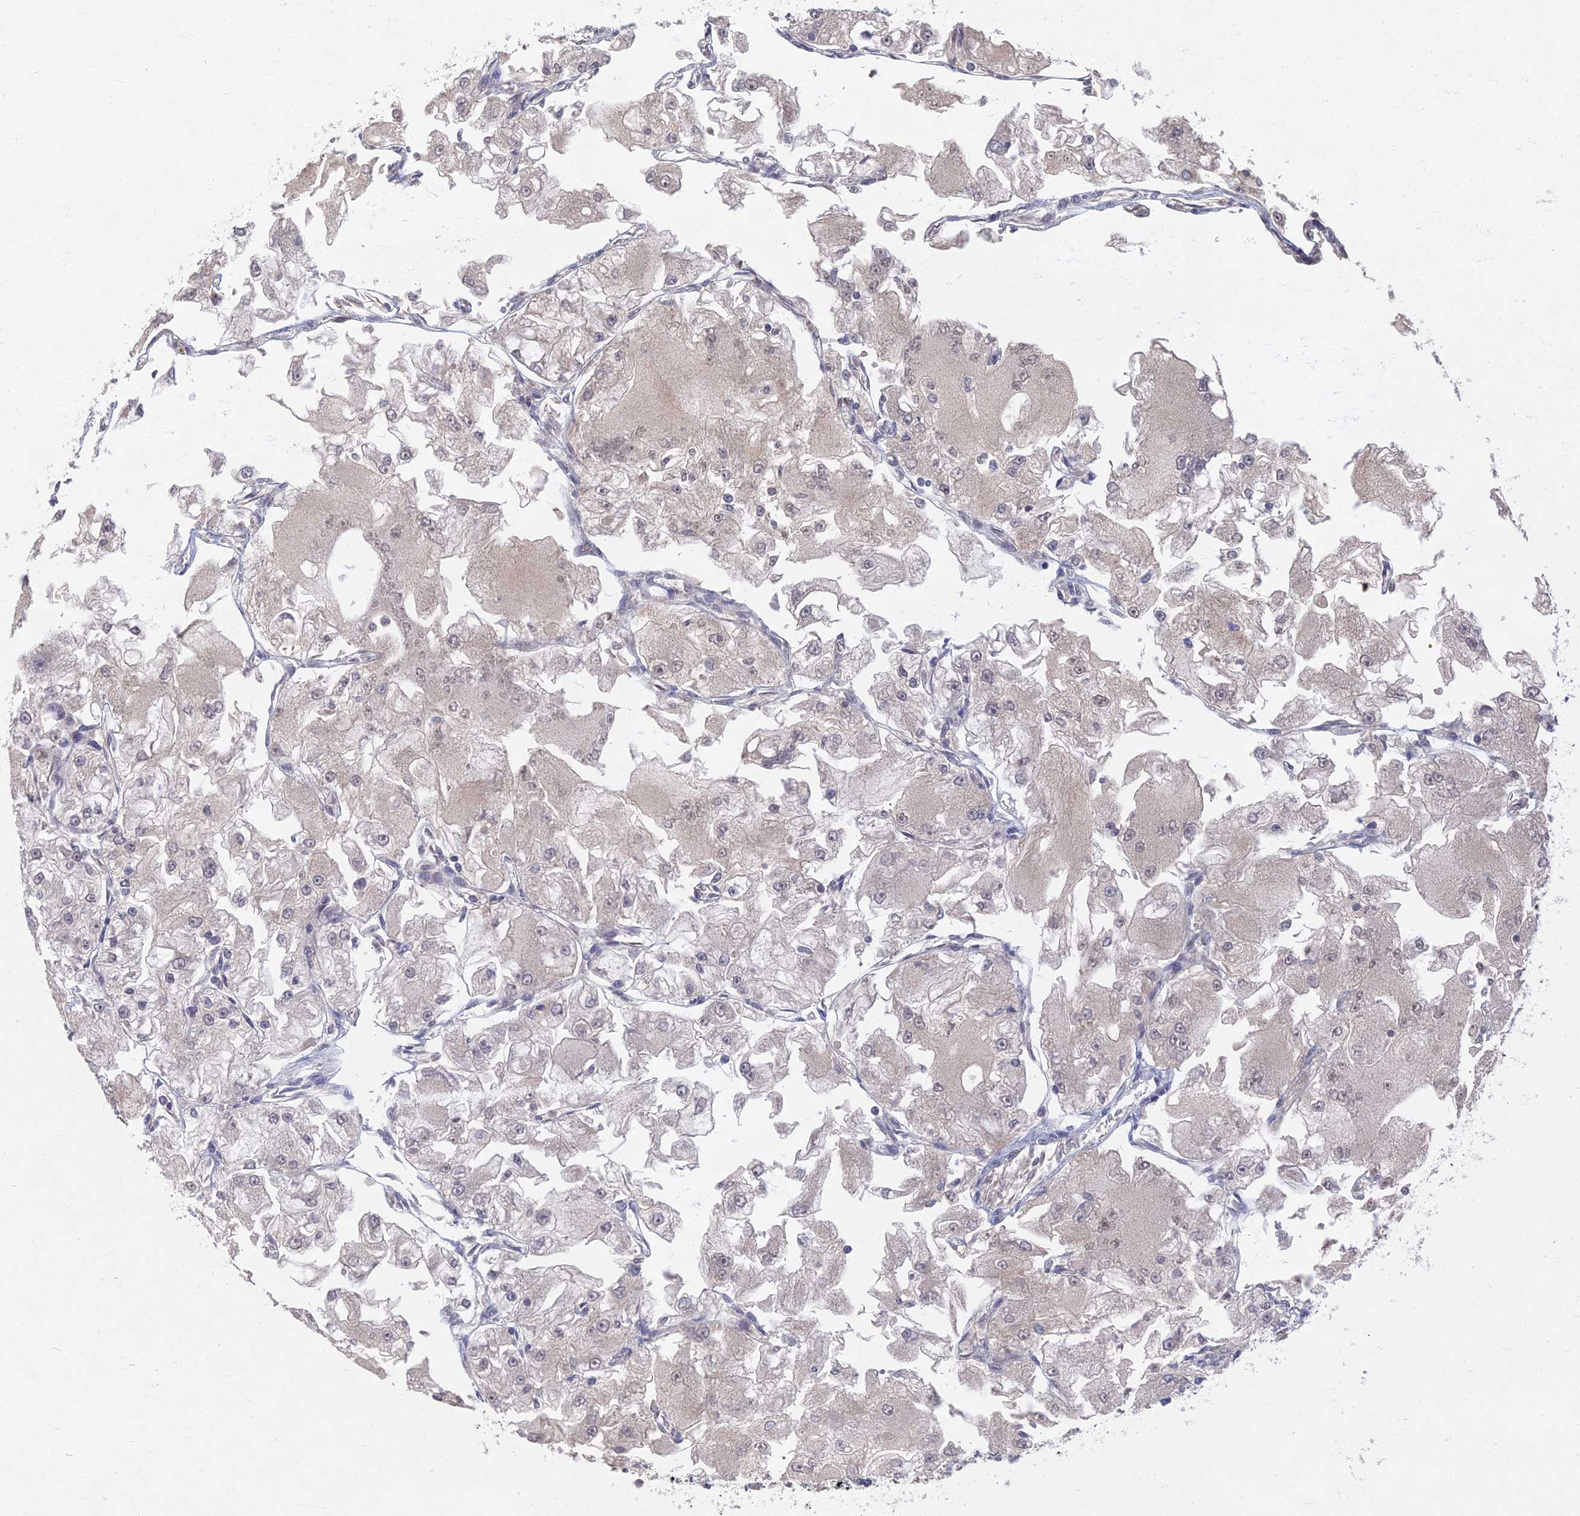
{"staining": {"intensity": "negative", "quantity": "none", "location": "none"}, "tissue": "renal cancer", "cell_type": "Tumor cells", "image_type": "cancer", "snomed": [{"axis": "morphology", "description": "Adenocarcinoma, NOS"}, {"axis": "topography", "description": "Kidney"}], "caption": "Renal cancer (adenocarcinoma) was stained to show a protein in brown. There is no significant expression in tumor cells.", "gene": "GNA15", "patient": {"sex": "female", "age": 72}}